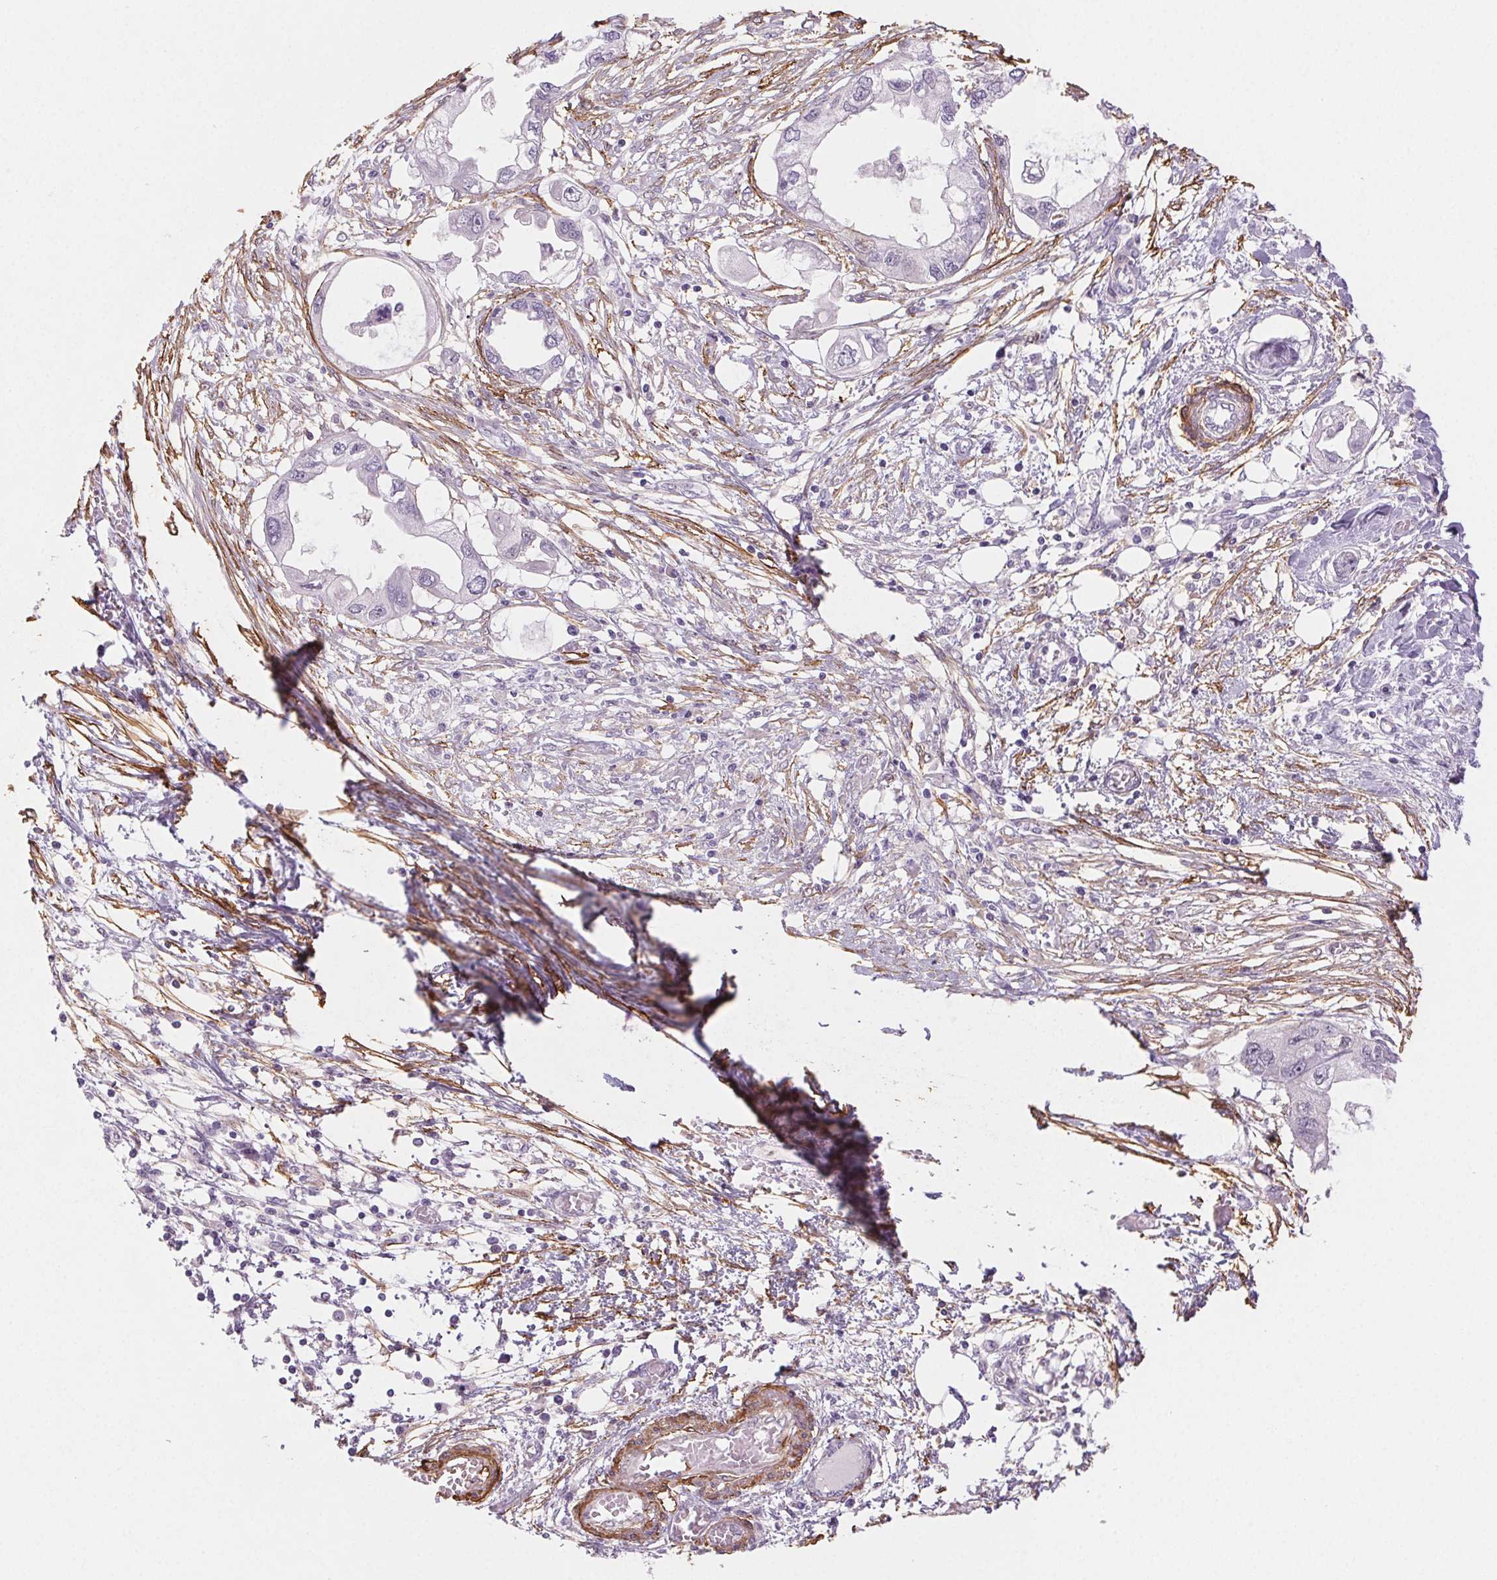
{"staining": {"intensity": "negative", "quantity": "none", "location": "none"}, "tissue": "endometrial cancer", "cell_type": "Tumor cells", "image_type": "cancer", "snomed": [{"axis": "morphology", "description": "Adenocarcinoma, NOS"}, {"axis": "morphology", "description": "Adenocarcinoma, metastatic, NOS"}, {"axis": "topography", "description": "Adipose tissue"}, {"axis": "topography", "description": "Endometrium"}], "caption": "Tumor cells are negative for brown protein staining in endometrial cancer.", "gene": "GPX8", "patient": {"sex": "female", "age": 67}}